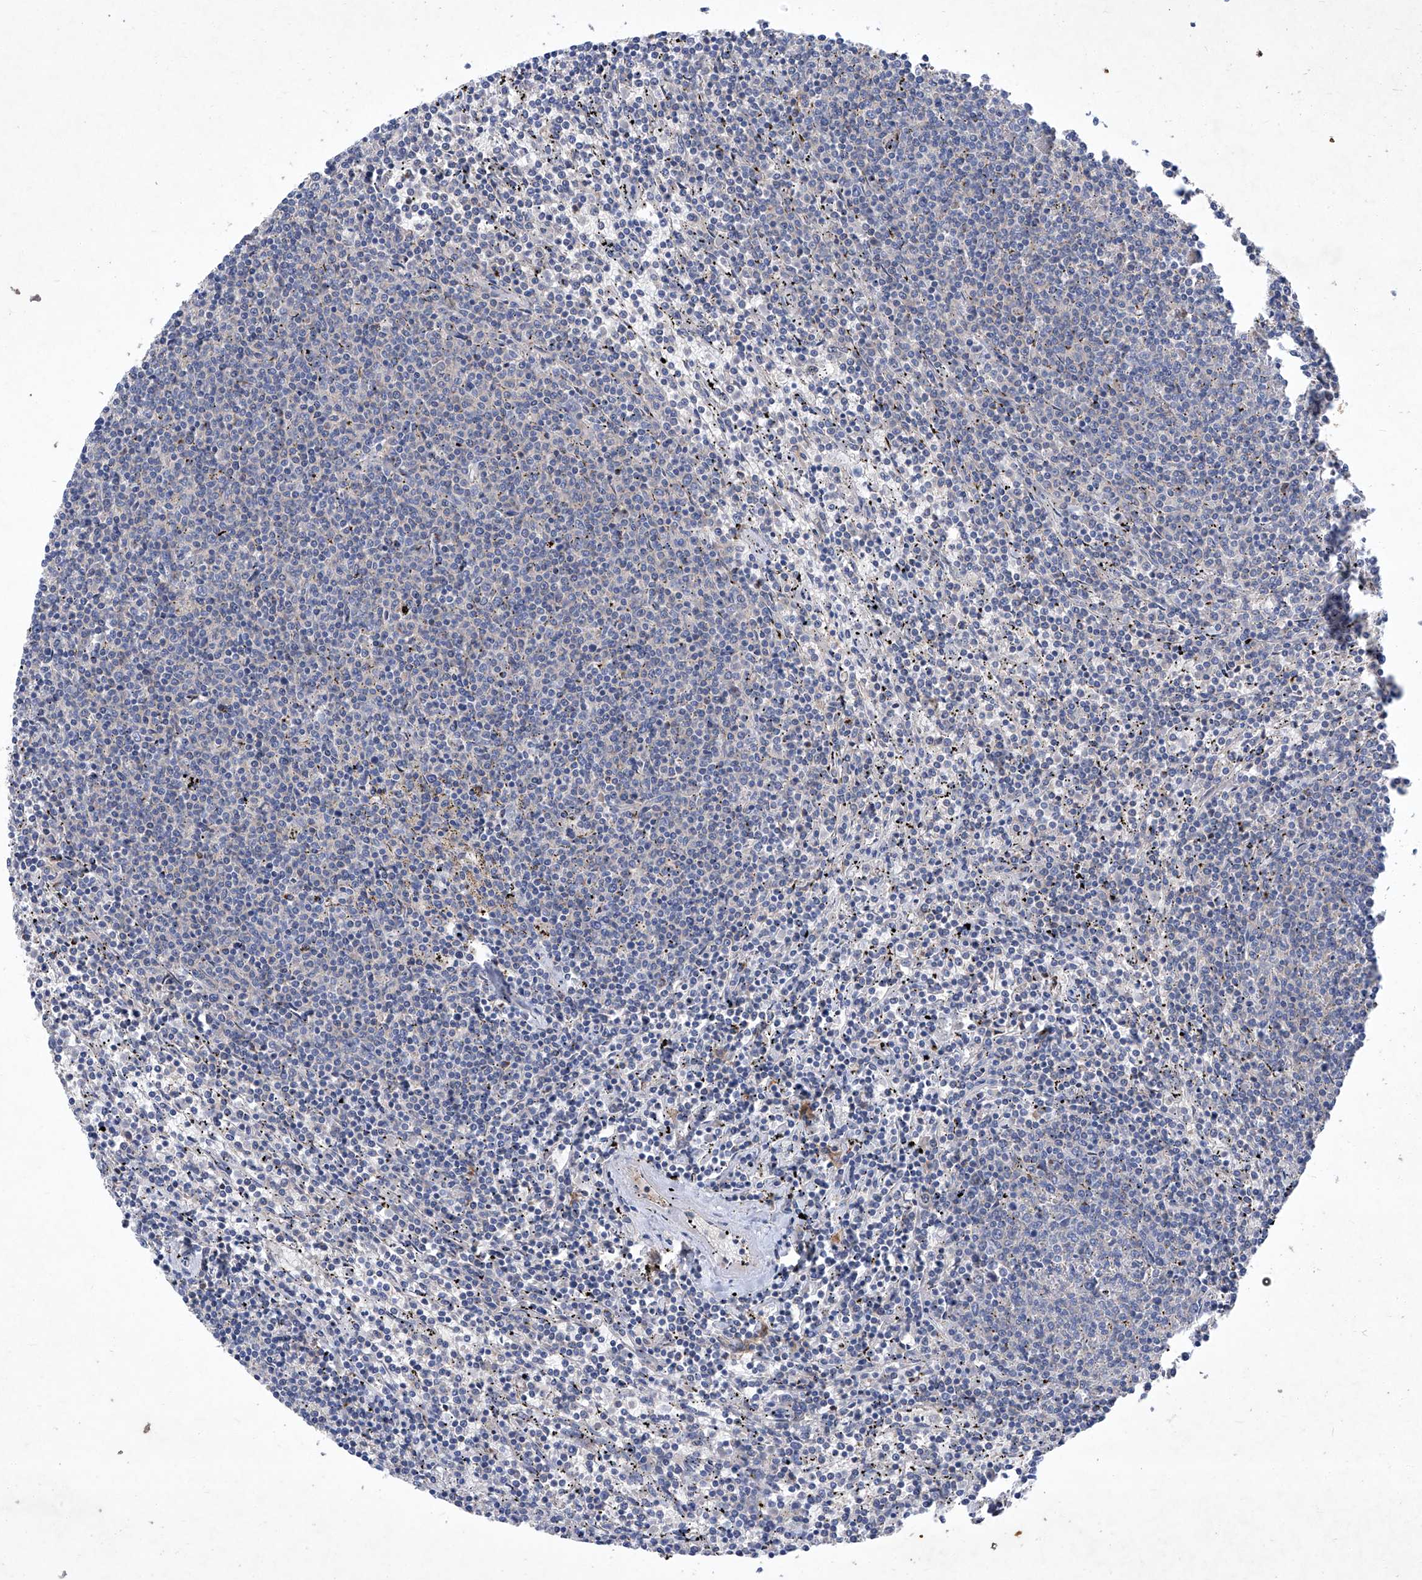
{"staining": {"intensity": "negative", "quantity": "none", "location": "none"}, "tissue": "lymphoma", "cell_type": "Tumor cells", "image_type": "cancer", "snomed": [{"axis": "morphology", "description": "Malignant lymphoma, non-Hodgkin's type, Low grade"}, {"axis": "topography", "description": "Spleen"}], "caption": "Tumor cells show no significant protein expression in malignant lymphoma, non-Hodgkin's type (low-grade).", "gene": "SBK2", "patient": {"sex": "female", "age": 50}}